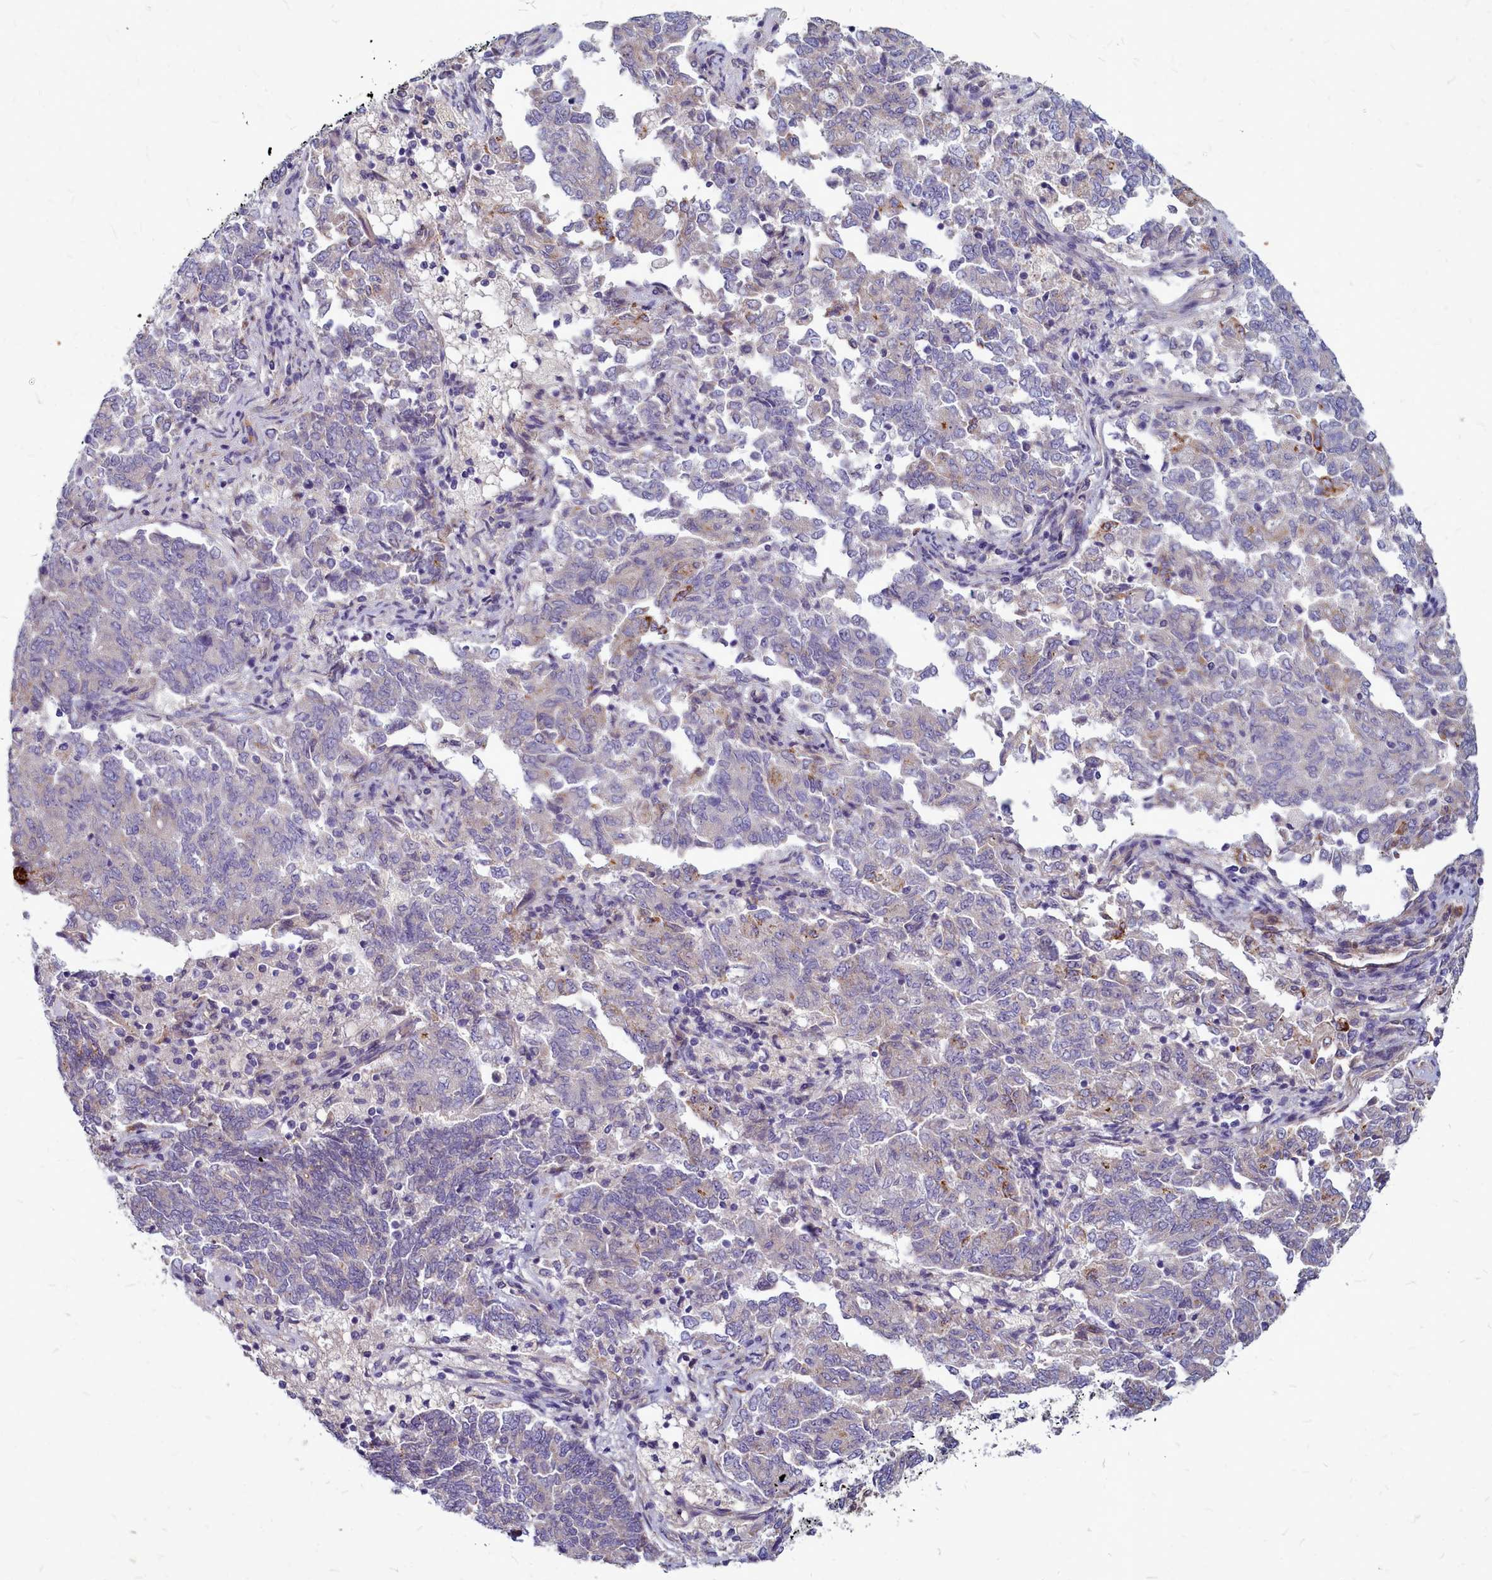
{"staining": {"intensity": "weak", "quantity": "<25%", "location": "cytoplasmic/membranous"}, "tissue": "endometrial cancer", "cell_type": "Tumor cells", "image_type": "cancer", "snomed": [{"axis": "morphology", "description": "Adenocarcinoma, NOS"}, {"axis": "topography", "description": "Endometrium"}], "caption": "High magnification brightfield microscopy of adenocarcinoma (endometrial) stained with DAB (3,3'-diaminobenzidine) (brown) and counterstained with hematoxylin (blue): tumor cells show no significant positivity.", "gene": "SMPD4", "patient": {"sex": "female", "age": 80}}